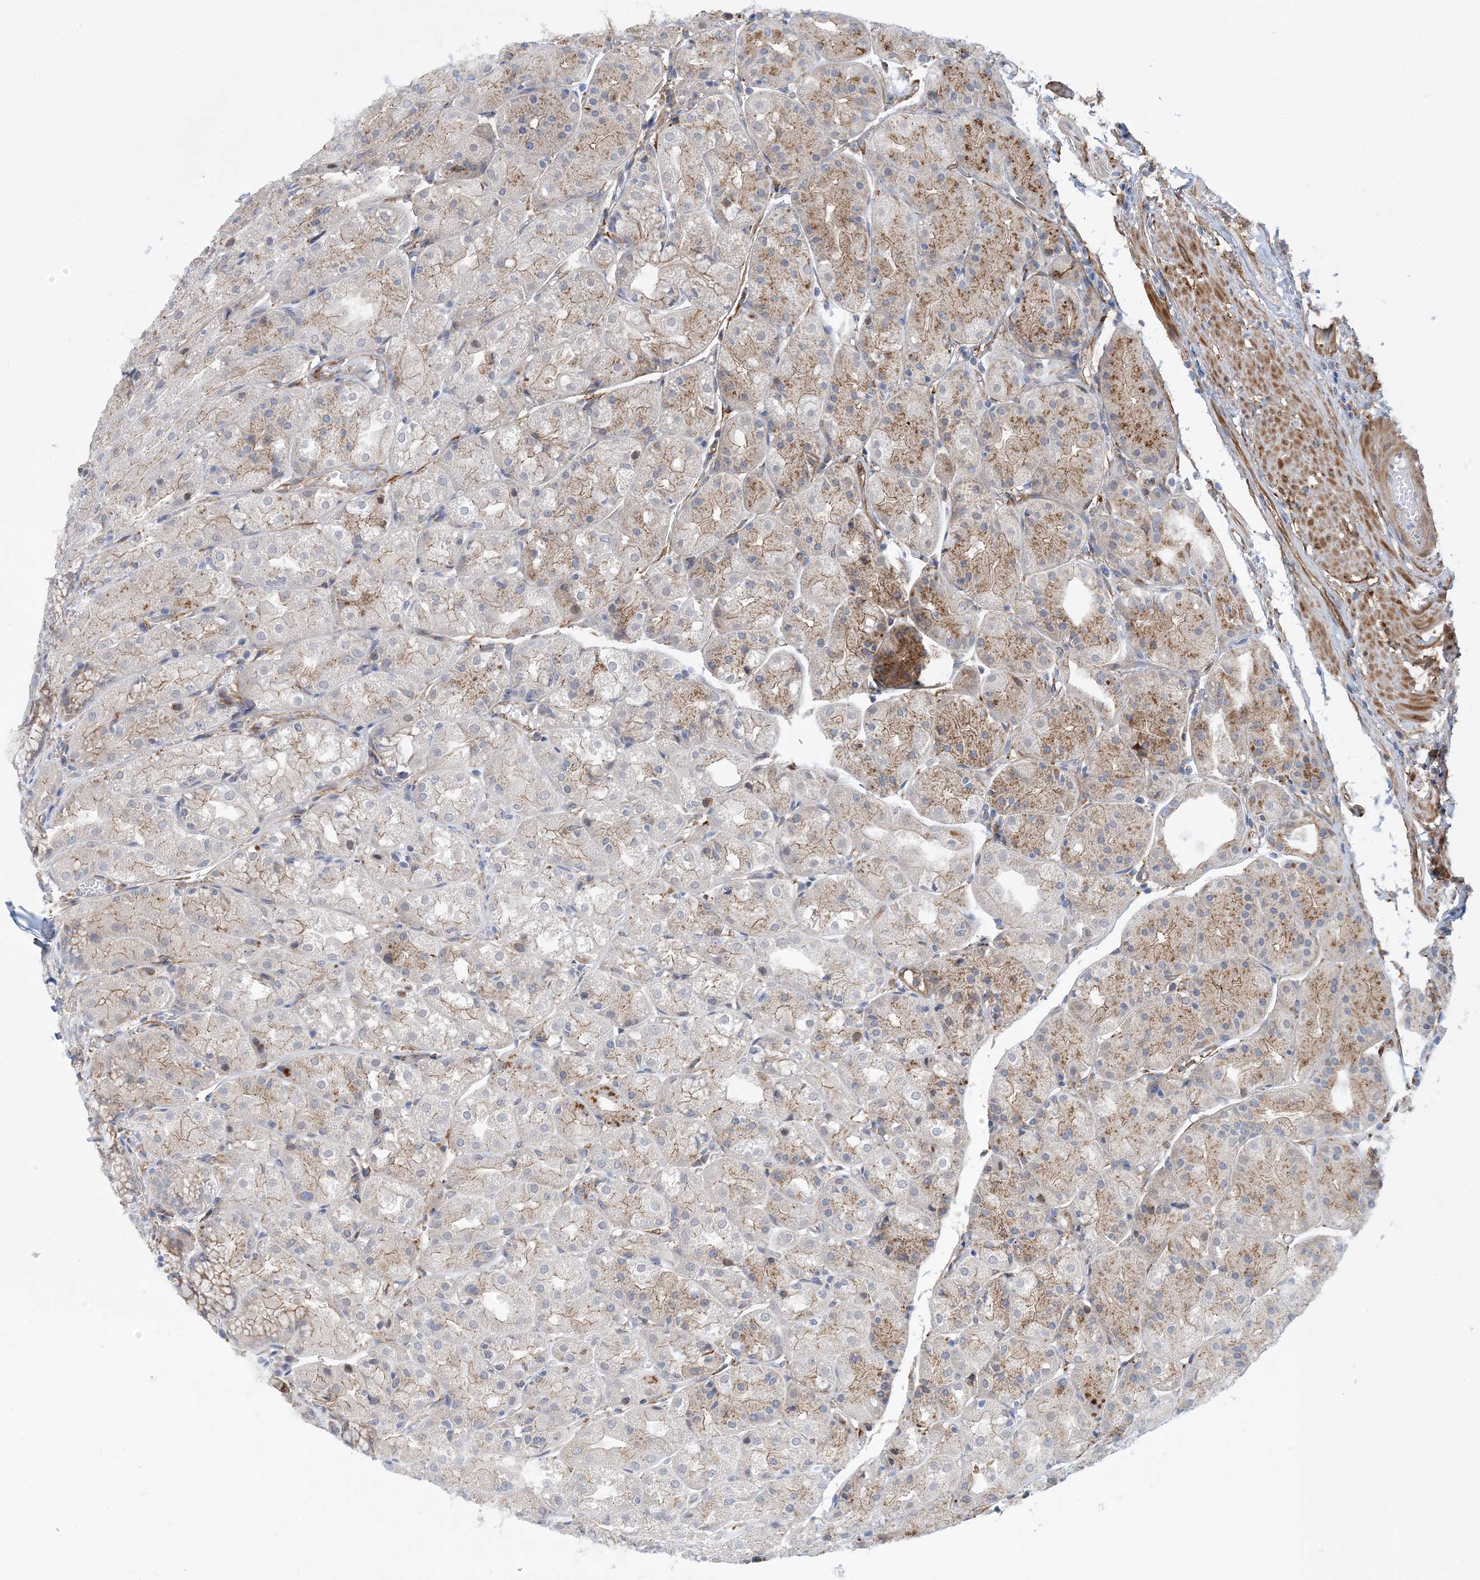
{"staining": {"intensity": "moderate", "quantity": "<25%", "location": "cytoplasmic/membranous"}, "tissue": "stomach", "cell_type": "Glandular cells", "image_type": "normal", "snomed": [{"axis": "morphology", "description": "Normal tissue, NOS"}, {"axis": "topography", "description": "Stomach, upper"}], "caption": "Protein staining shows moderate cytoplasmic/membranous expression in approximately <25% of glandular cells in normal stomach. Ihc stains the protein of interest in brown and the nuclei are stained blue.", "gene": "EIF2A", "patient": {"sex": "male", "age": 72}}